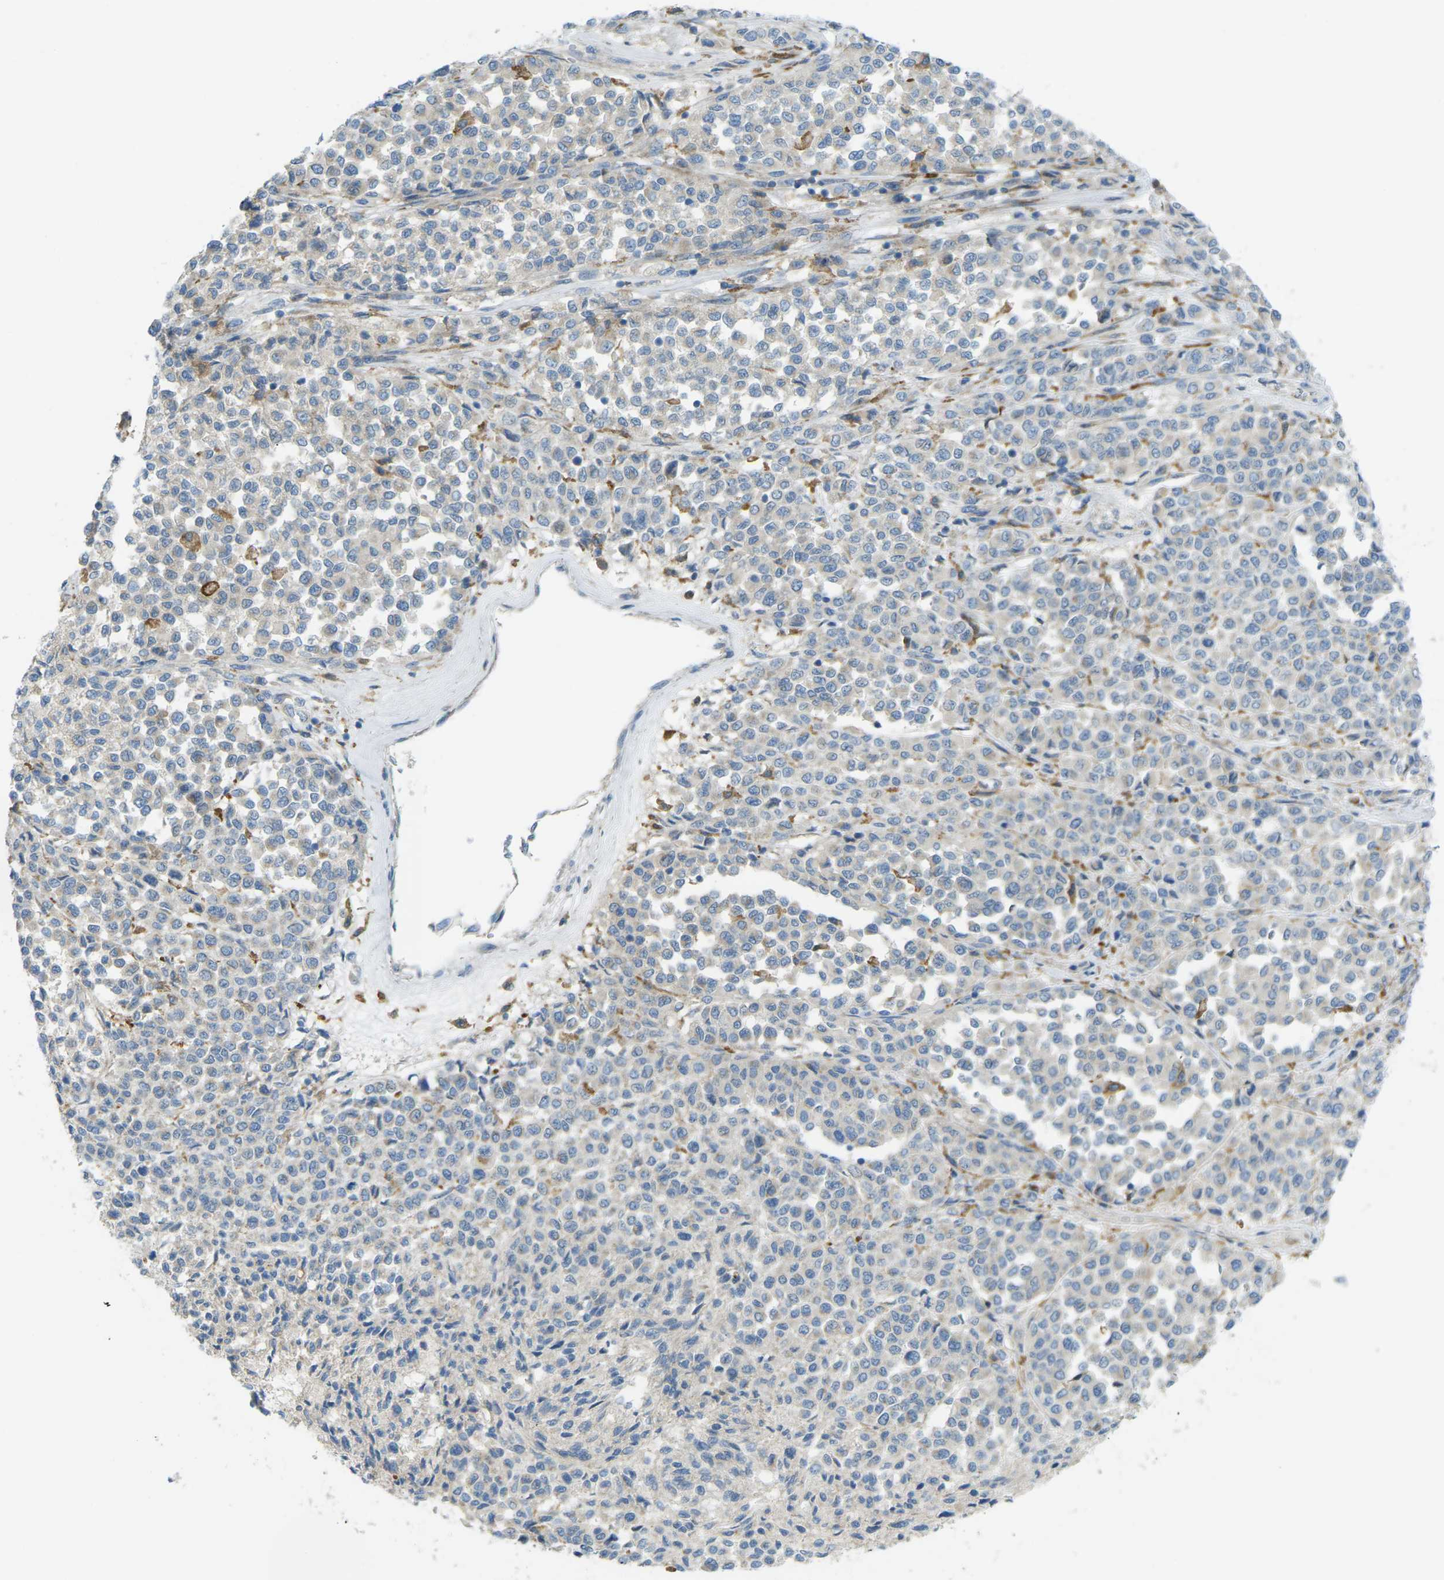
{"staining": {"intensity": "negative", "quantity": "none", "location": "none"}, "tissue": "melanoma", "cell_type": "Tumor cells", "image_type": "cancer", "snomed": [{"axis": "morphology", "description": "Malignant melanoma, Metastatic site"}, {"axis": "topography", "description": "Pancreas"}], "caption": "This is an immunohistochemistry (IHC) image of human melanoma. There is no expression in tumor cells.", "gene": "MYLK4", "patient": {"sex": "female", "age": 30}}